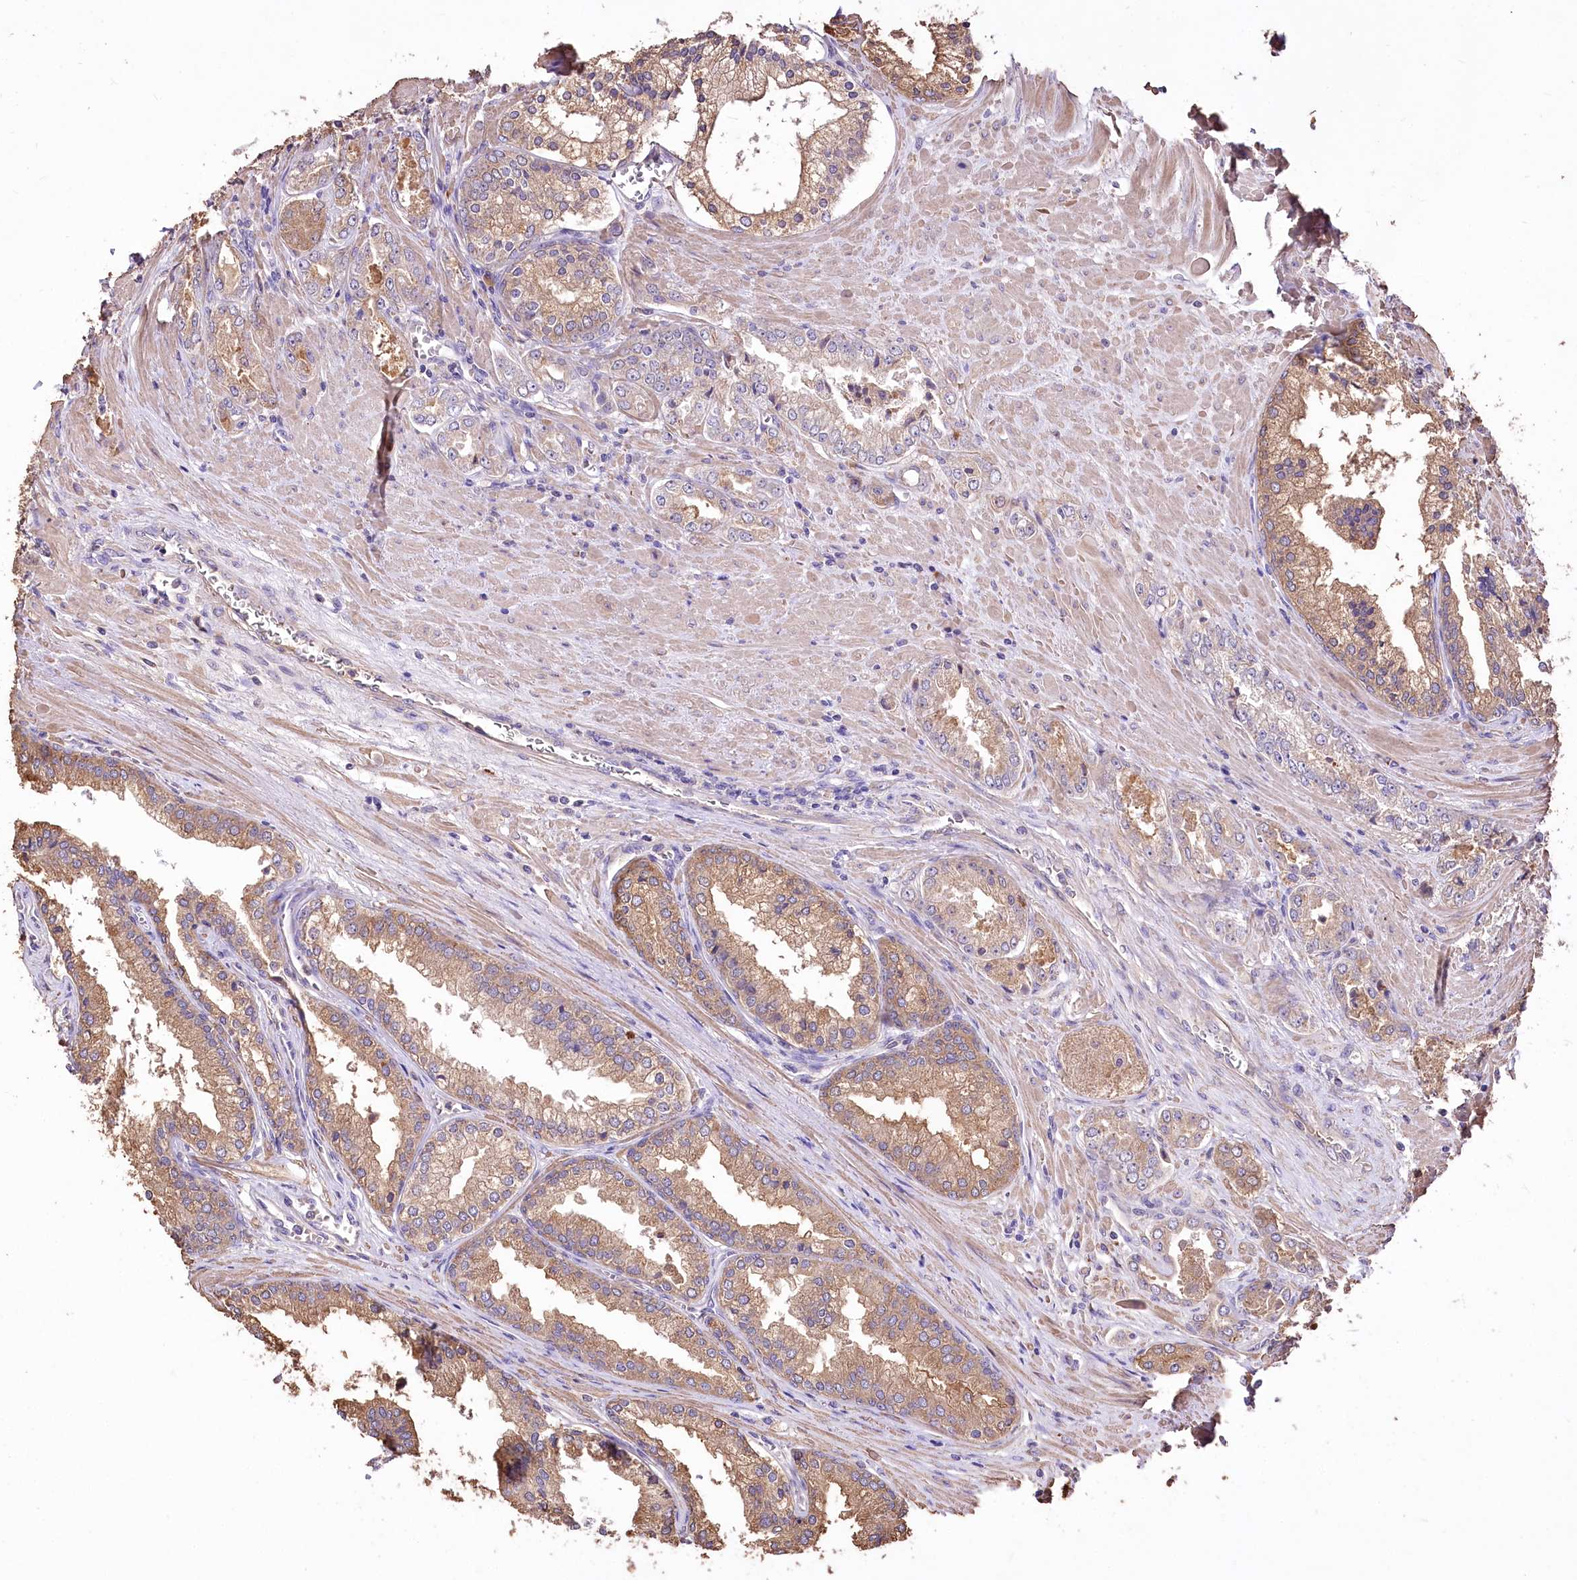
{"staining": {"intensity": "moderate", "quantity": "25%-75%", "location": "cytoplasmic/membranous"}, "tissue": "prostate cancer", "cell_type": "Tumor cells", "image_type": "cancer", "snomed": [{"axis": "morphology", "description": "Adenocarcinoma, High grade"}, {"axis": "topography", "description": "Prostate"}], "caption": "Protein expression analysis of prostate cancer exhibits moderate cytoplasmic/membranous positivity in approximately 25%-75% of tumor cells.", "gene": "PCYOX1L", "patient": {"sex": "male", "age": 72}}